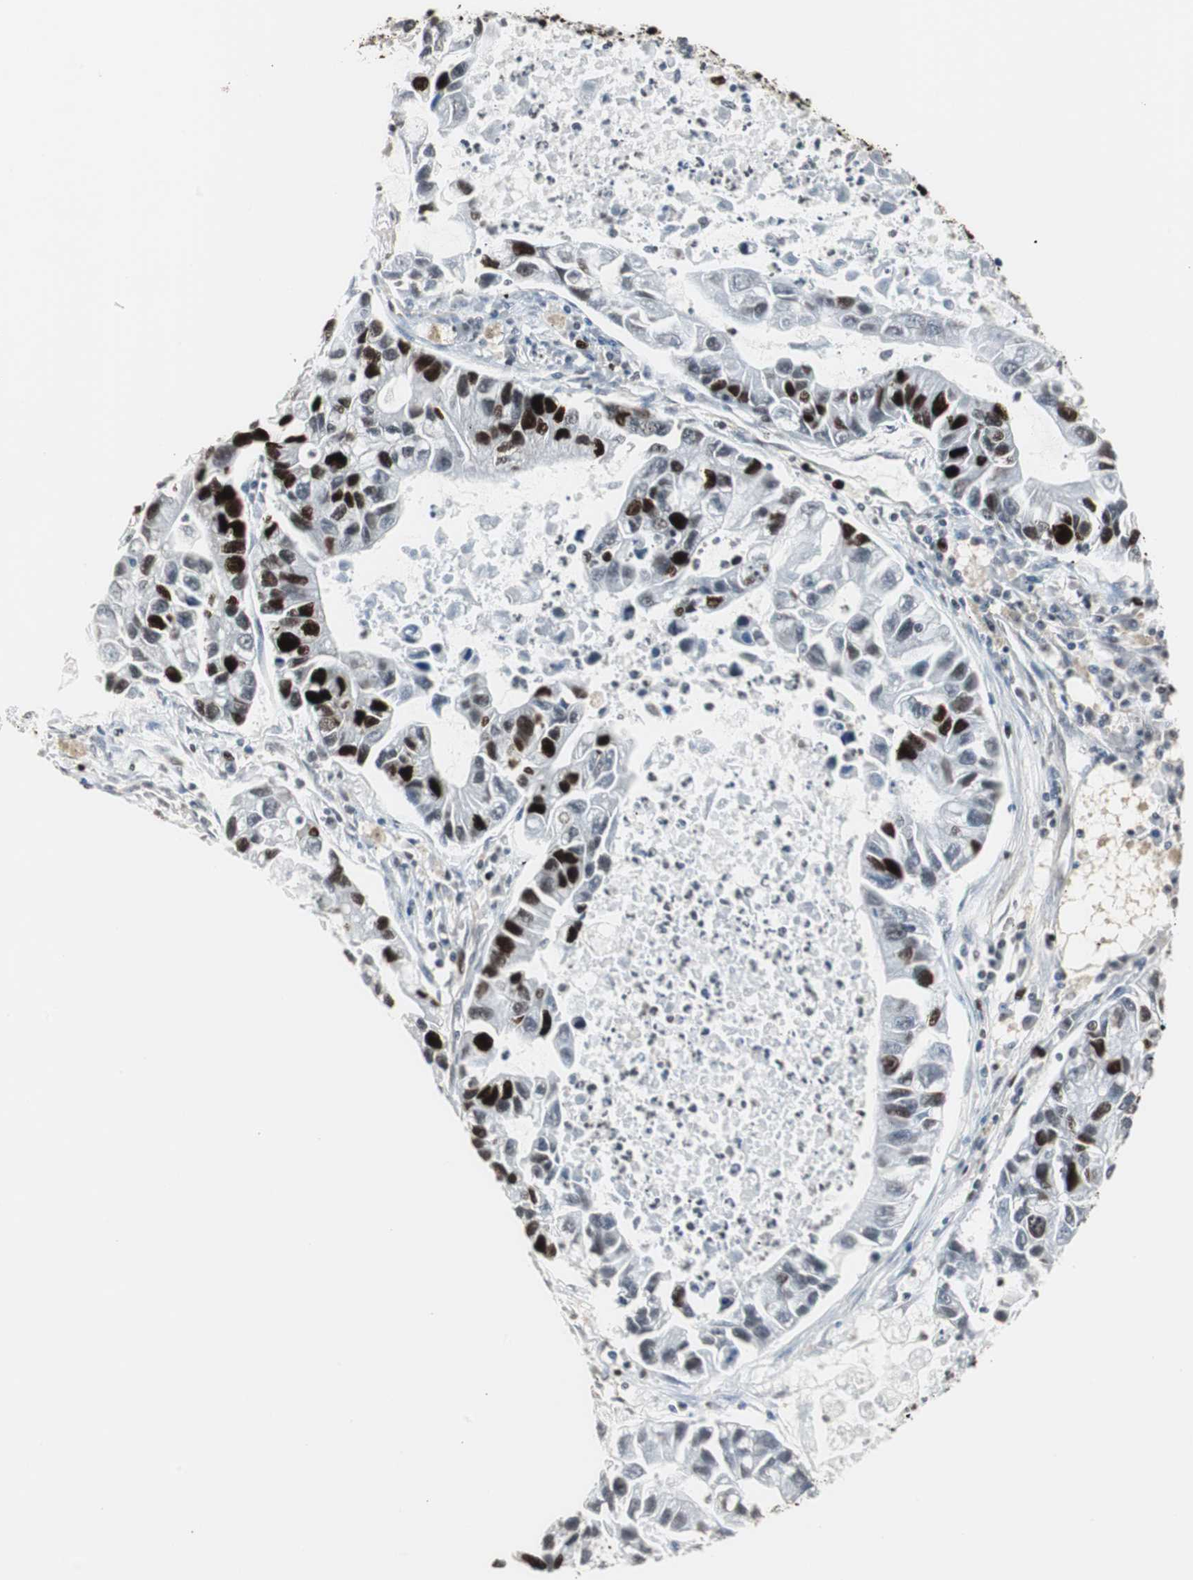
{"staining": {"intensity": "strong", "quantity": "25%-75%", "location": "nuclear"}, "tissue": "lung cancer", "cell_type": "Tumor cells", "image_type": "cancer", "snomed": [{"axis": "morphology", "description": "Adenocarcinoma, NOS"}, {"axis": "topography", "description": "Lung"}], "caption": "This micrograph exhibits lung cancer (adenocarcinoma) stained with immunohistochemistry (IHC) to label a protein in brown. The nuclear of tumor cells show strong positivity for the protein. Nuclei are counter-stained blue.", "gene": "TOP2A", "patient": {"sex": "female", "age": 51}}